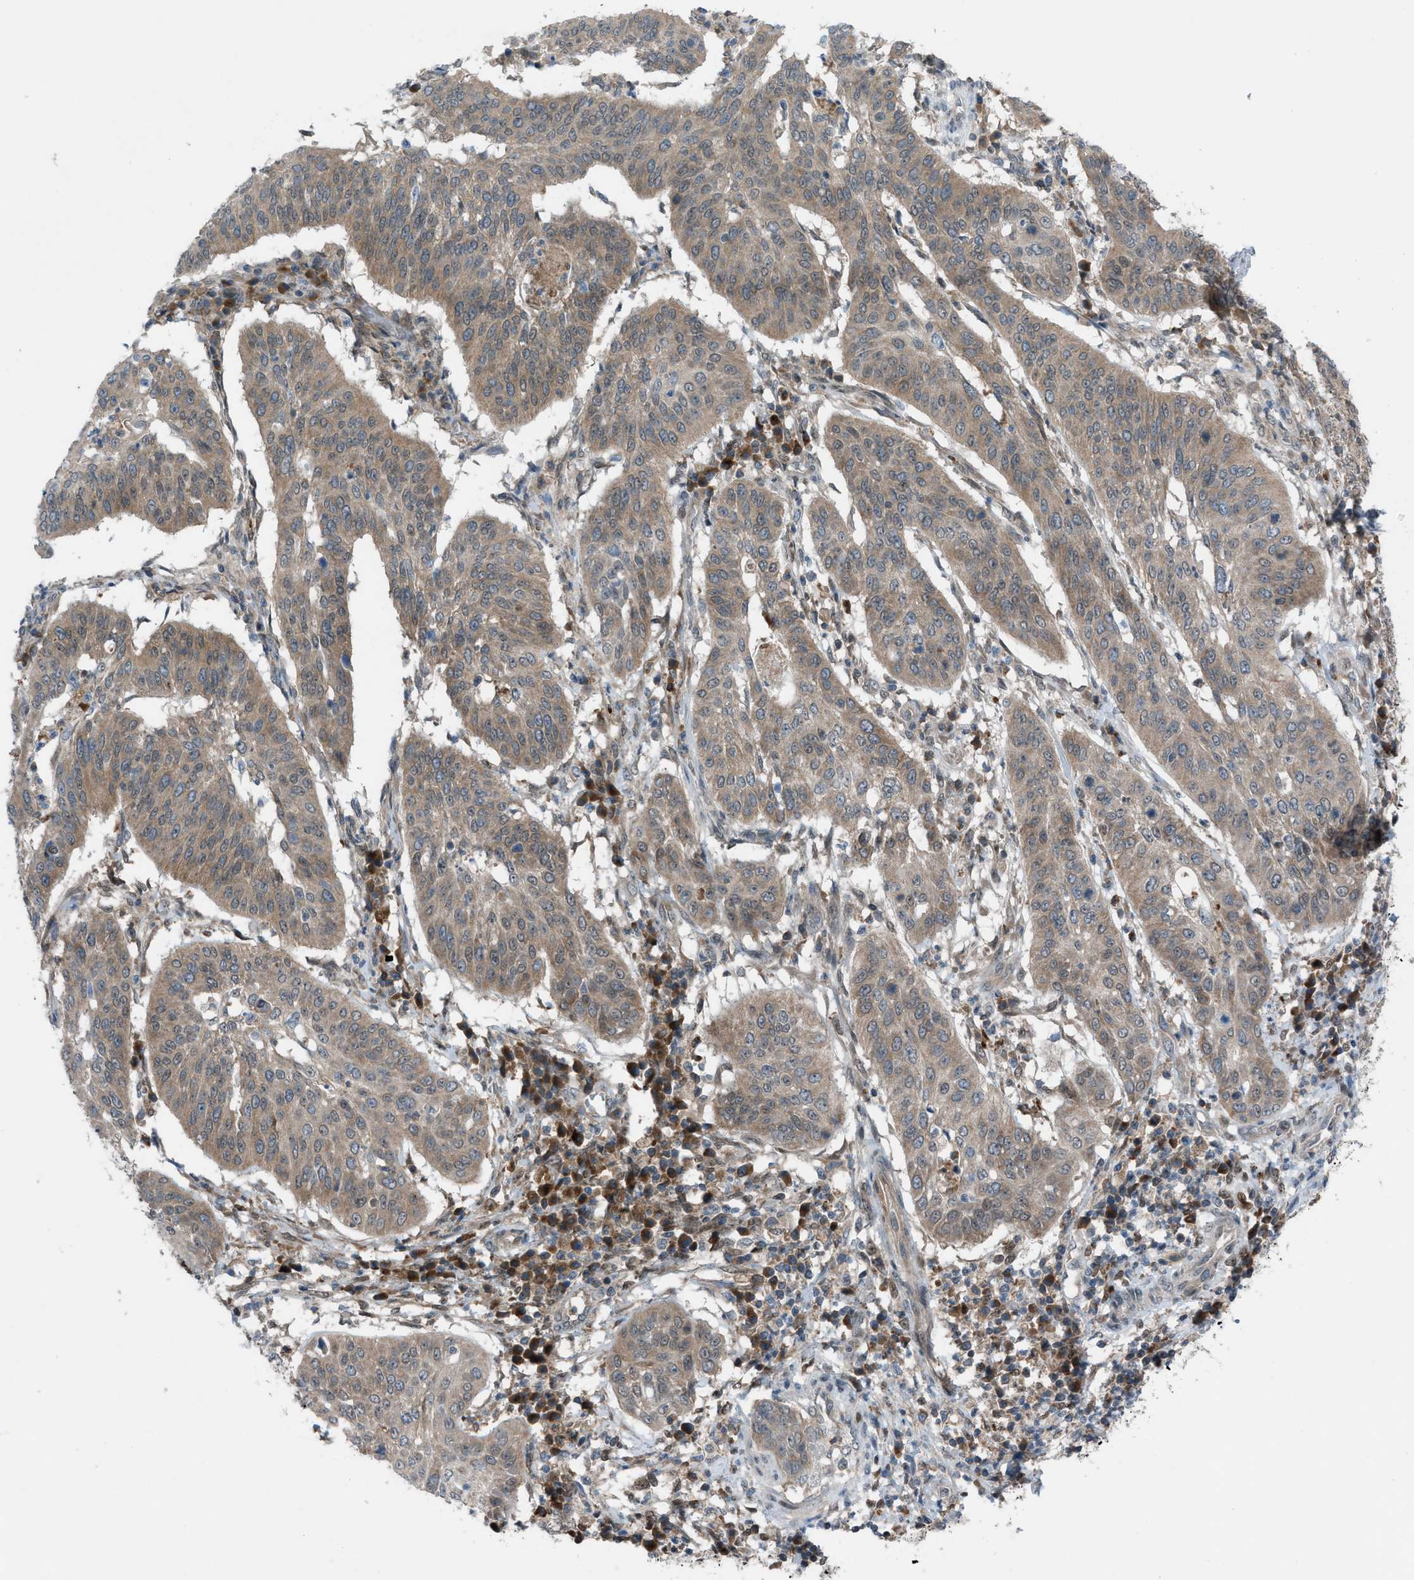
{"staining": {"intensity": "moderate", "quantity": ">75%", "location": "cytoplasmic/membranous"}, "tissue": "cervical cancer", "cell_type": "Tumor cells", "image_type": "cancer", "snomed": [{"axis": "morphology", "description": "Normal tissue, NOS"}, {"axis": "morphology", "description": "Squamous cell carcinoma, NOS"}, {"axis": "topography", "description": "Cervix"}], "caption": "Tumor cells reveal medium levels of moderate cytoplasmic/membranous staining in about >75% of cells in human cervical cancer (squamous cell carcinoma). (DAB (3,3'-diaminobenzidine) IHC, brown staining for protein, blue staining for nuclei).", "gene": "DYRK1A", "patient": {"sex": "female", "age": 39}}